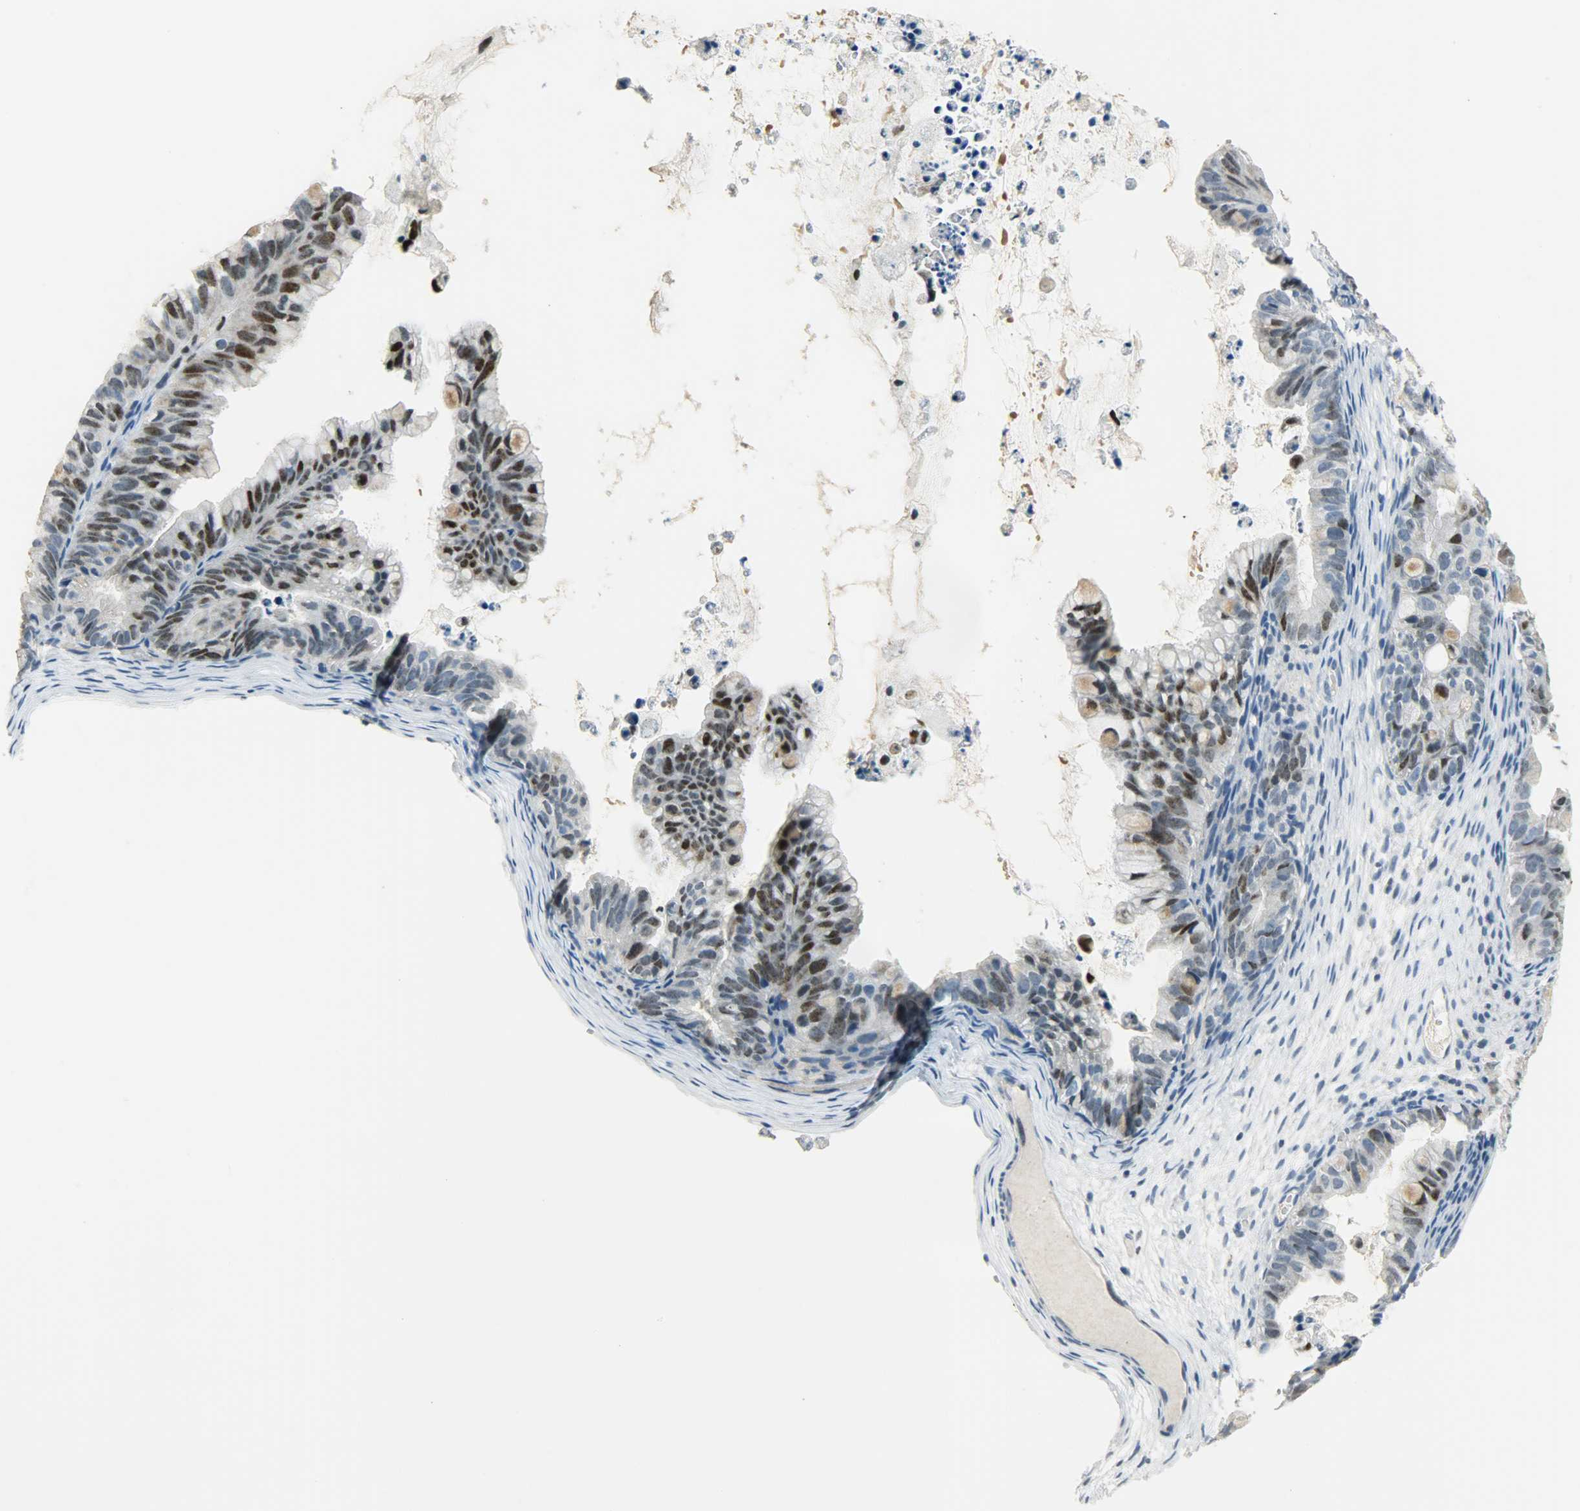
{"staining": {"intensity": "moderate", "quantity": ">75%", "location": "nuclear"}, "tissue": "ovarian cancer", "cell_type": "Tumor cells", "image_type": "cancer", "snomed": [{"axis": "morphology", "description": "Cystadenocarcinoma, mucinous, NOS"}, {"axis": "topography", "description": "Ovary"}], "caption": "Human ovarian cancer stained with a protein marker reveals moderate staining in tumor cells.", "gene": "JUNB", "patient": {"sex": "female", "age": 36}}